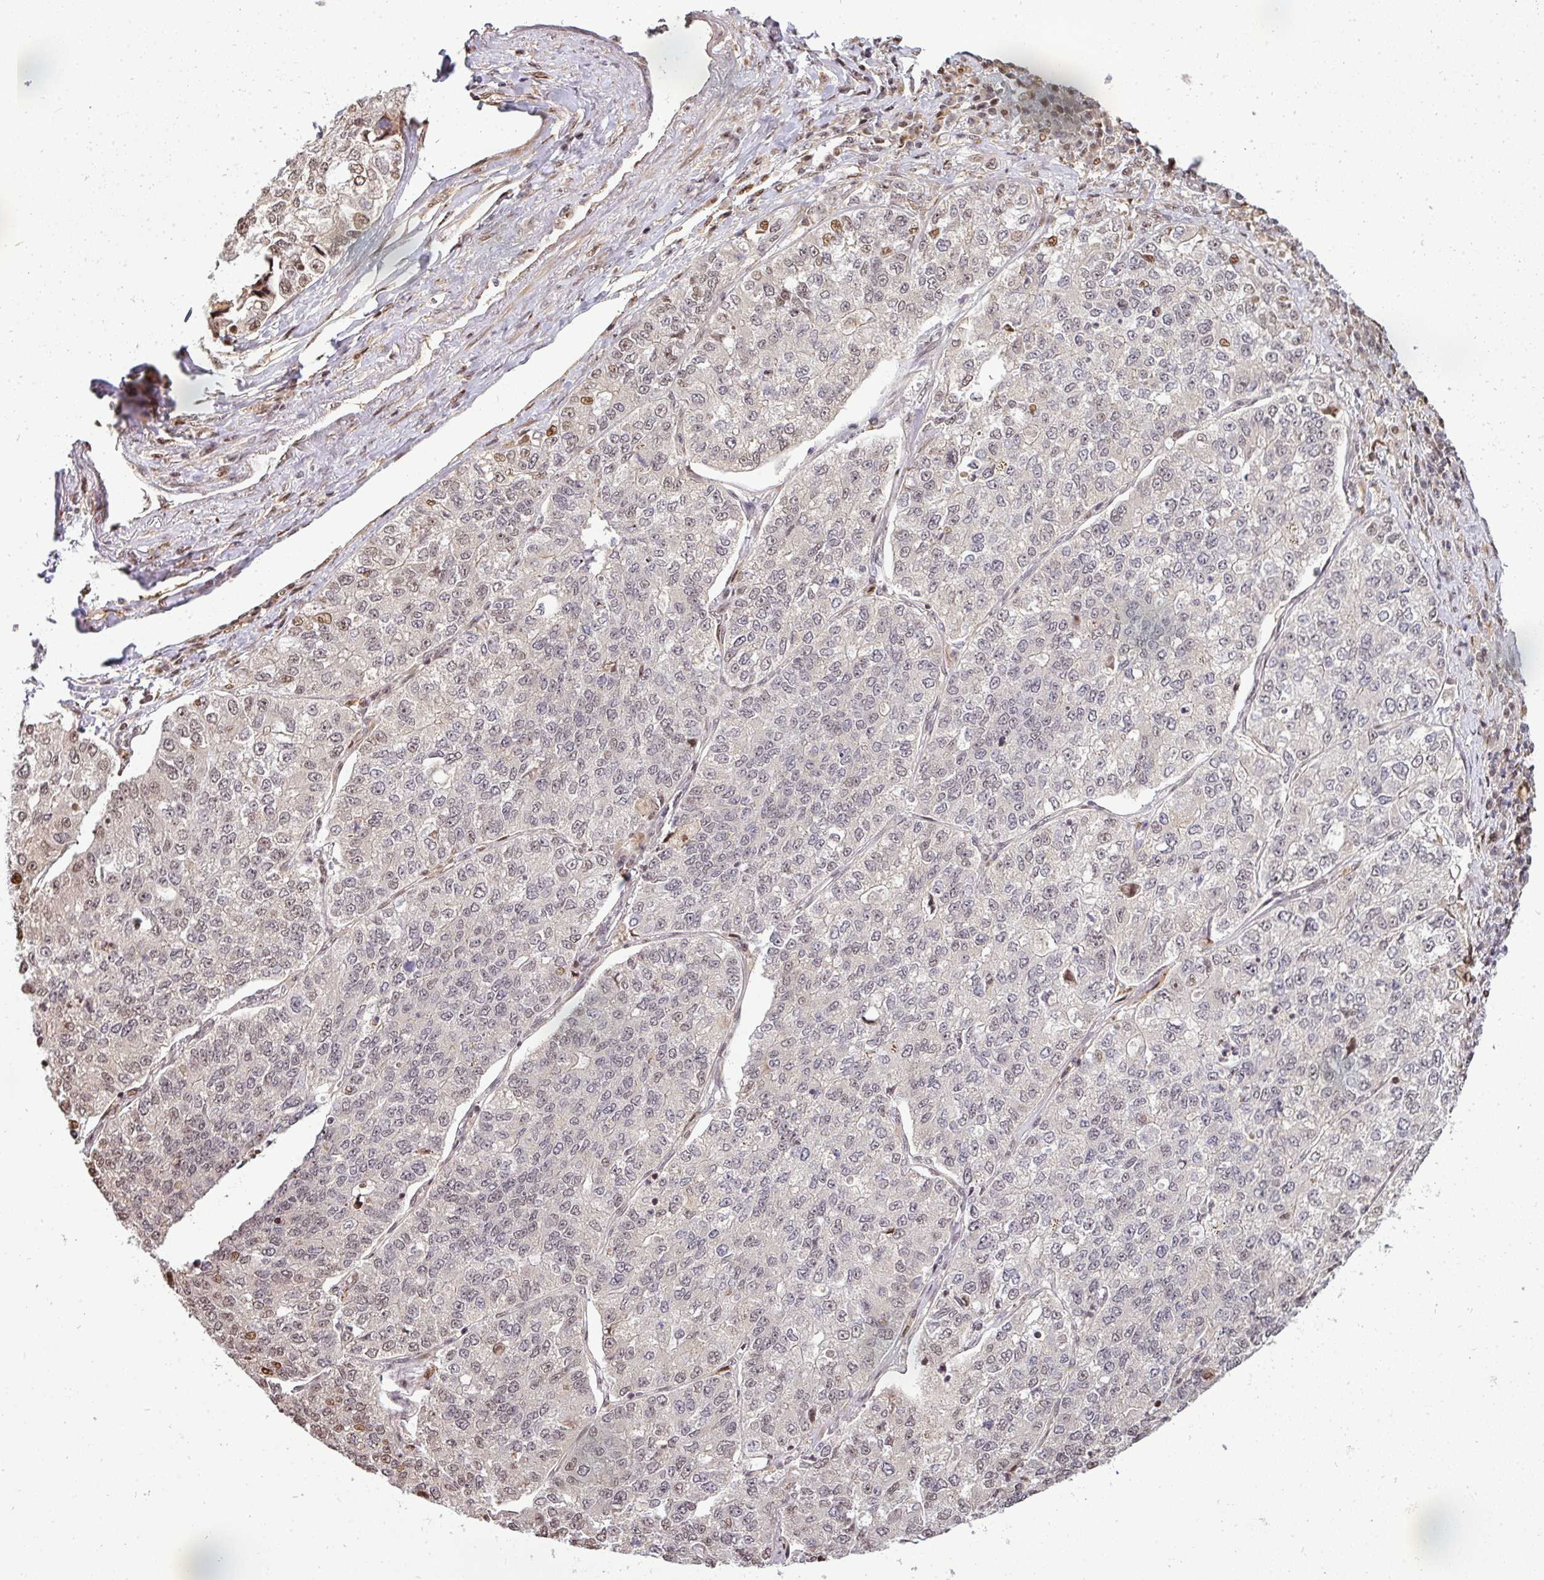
{"staining": {"intensity": "moderate", "quantity": "<25%", "location": "nuclear"}, "tissue": "lung cancer", "cell_type": "Tumor cells", "image_type": "cancer", "snomed": [{"axis": "morphology", "description": "Adenocarcinoma, NOS"}, {"axis": "topography", "description": "Lung"}], "caption": "Protein staining reveals moderate nuclear expression in approximately <25% of tumor cells in lung cancer (adenocarcinoma). Ihc stains the protein in brown and the nuclei are stained blue.", "gene": "PATZ1", "patient": {"sex": "male", "age": 49}}